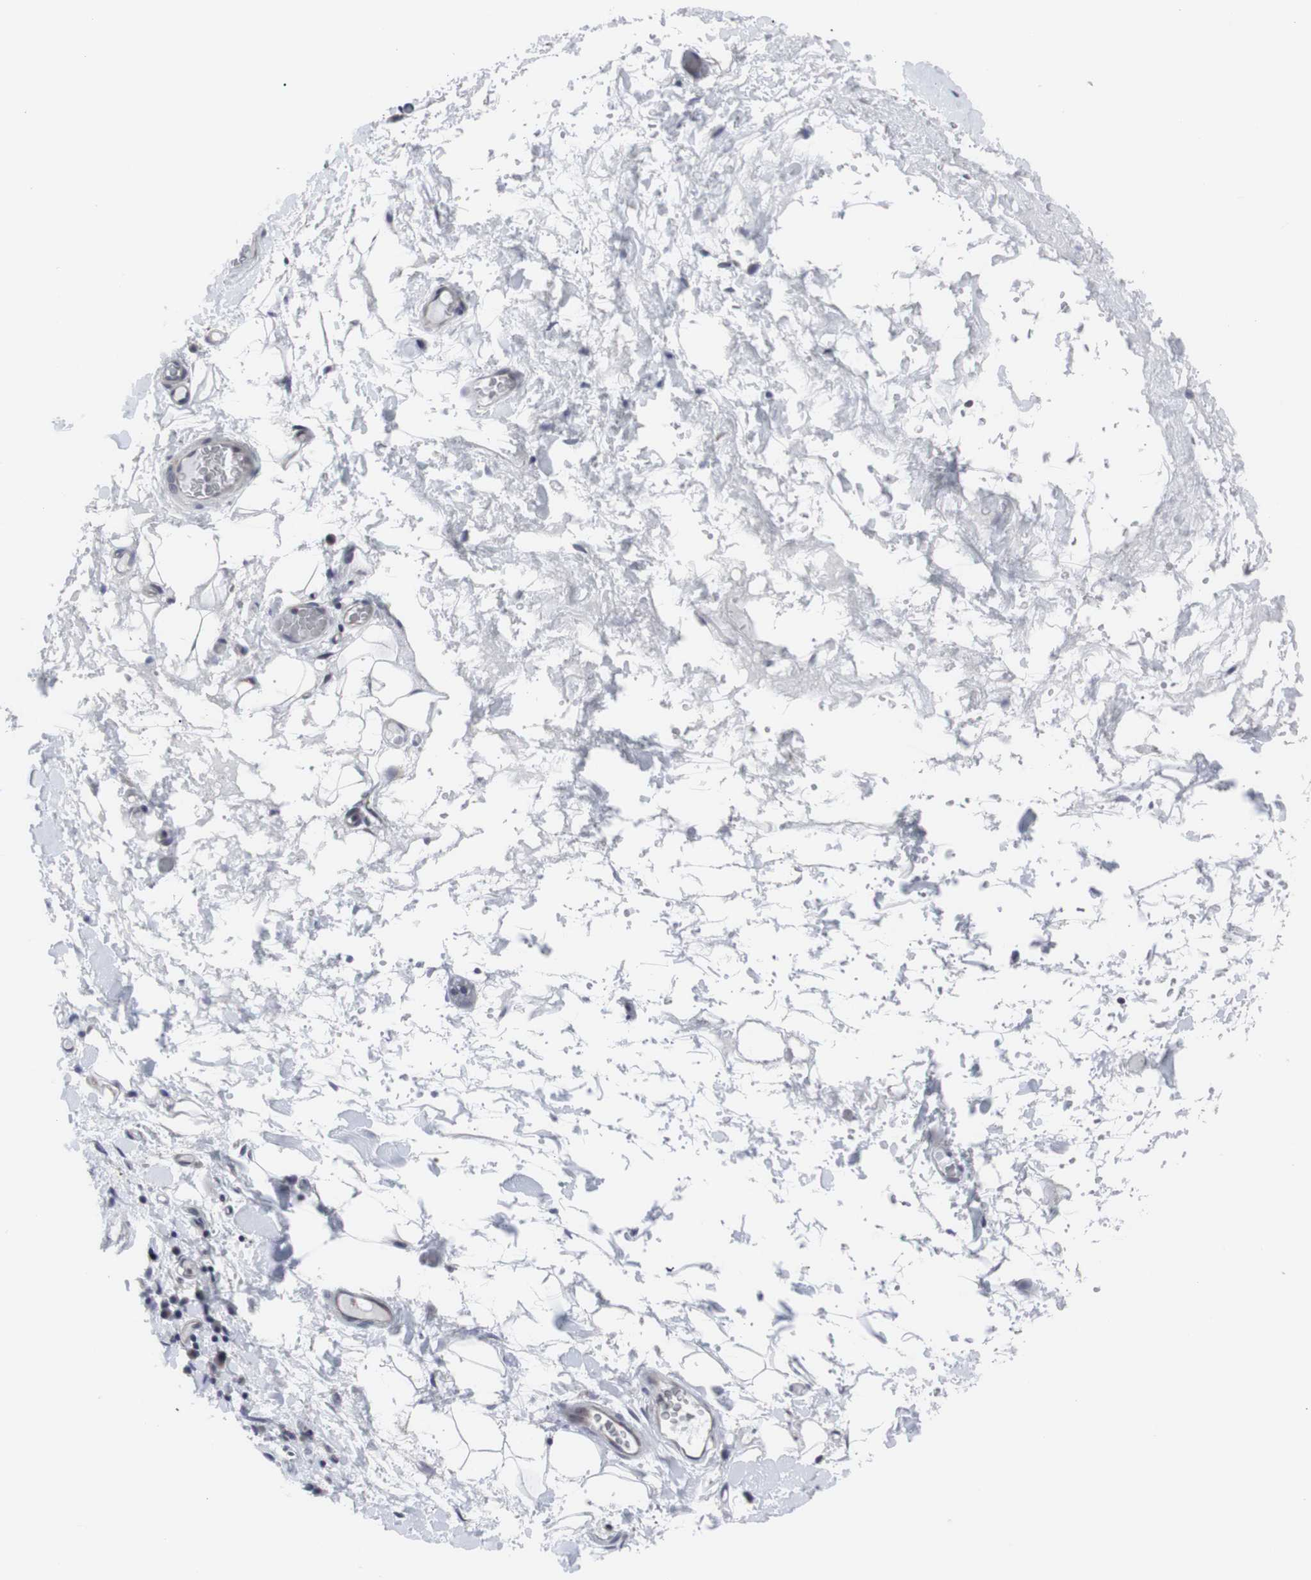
{"staining": {"intensity": "negative", "quantity": "none", "location": "none"}, "tissue": "adipose tissue", "cell_type": "Adipocytes", "image_type": "normal", "snomed": [{"axis": "morphology", "description": "Normal tissue, NOS"}, {"axis": "morphology", "description": "Adenocarcinoma, NOS"}, {"axis": "topography", "description": "Esophagus"}], "caption": "Immunohistochemistry (IHC) image of normal human adipose tissue stained for a protein (brown), which exhibits no staining in adipocytes.", "gene": "HPRT1", "patient": {"sex": "male", "age": 62}}